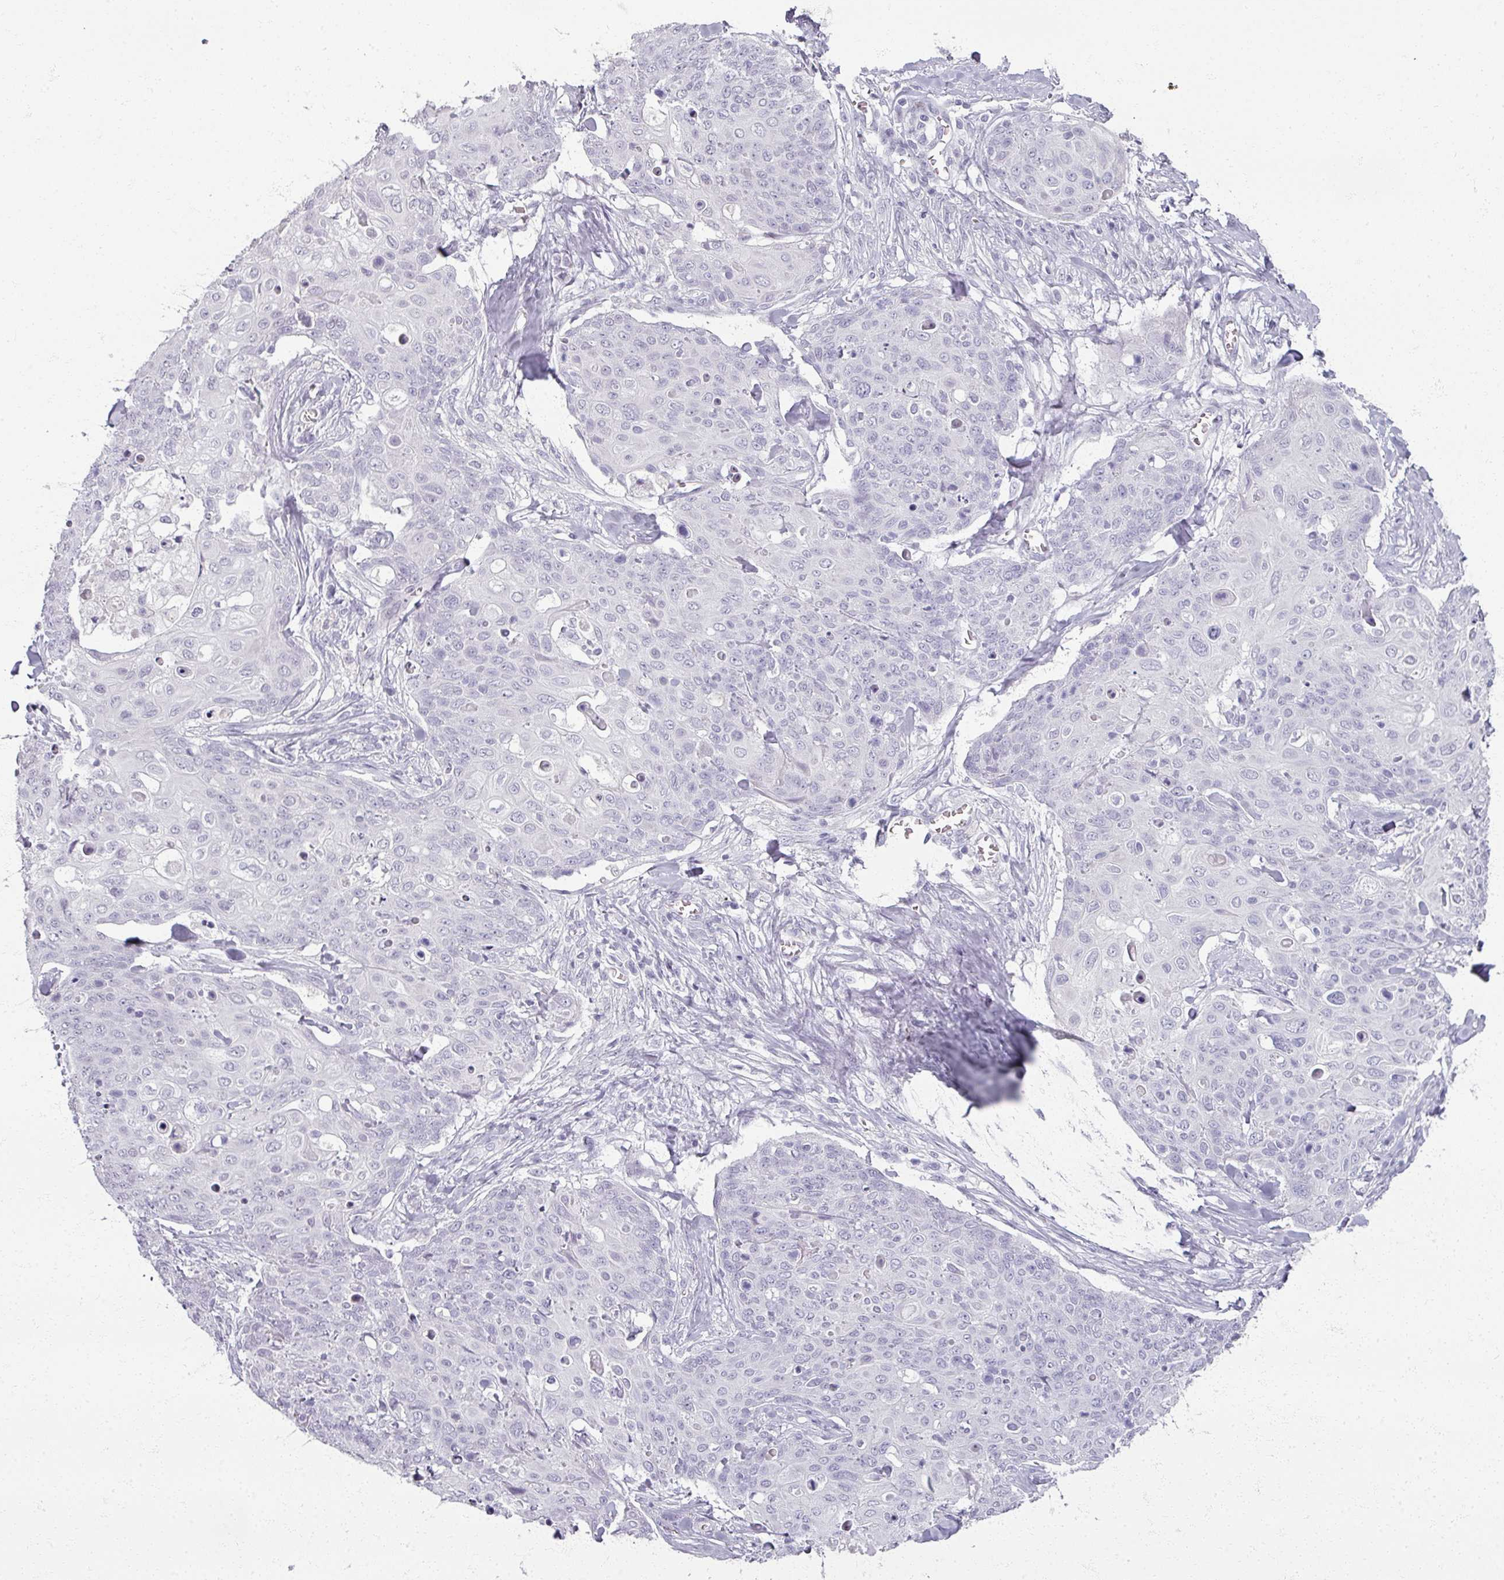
{"staining": {"intensity": "negative", "quantity": "none", "location": "none"}, "tissue": "skin cancer", "cell_type": "Tumor cells", "image_type": "cancer", "snomed": [{"axis": "morphology", "description": "Squamous cell carcinoma, NOS"}, {"axis": "topography", "description": "Skin"}, {"axis": "topography", "description": "Vulva"}], "caption": "Immunohistochemistry image of skin cancer stained for a protein (brown), which displays no staining in tumor cells.", "gene": "RFPL2", "patient": {"sex": "female", "age": 85}}